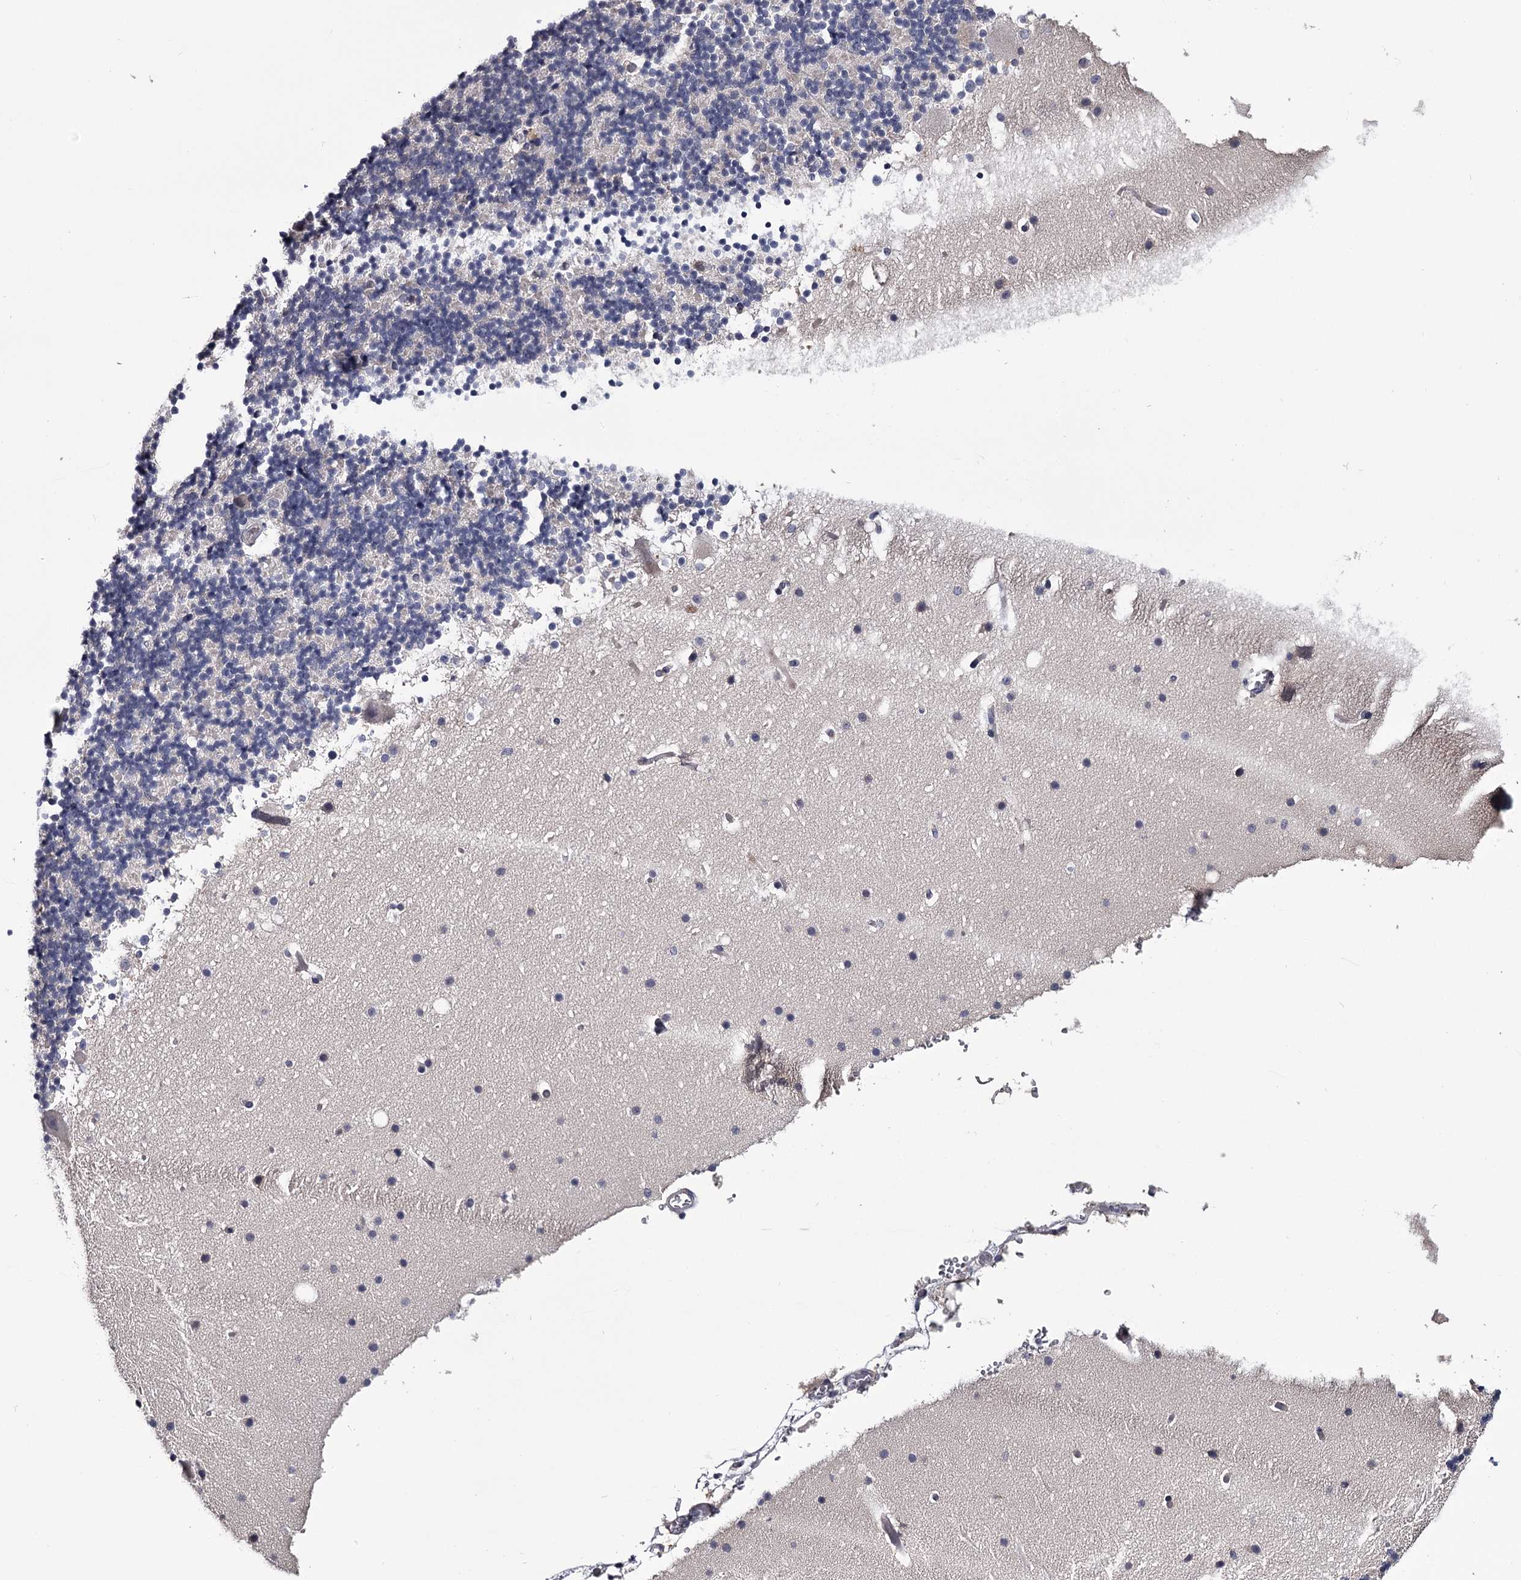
{"staining": {"intensity": "negative", "quantity": "none", "location": "none"}, "tissue": "cerebellum", "cell_type": "Cells in granular layer", "image_type": "normal", "snomed": [{"axis": "morphology", "description": "Normal tissue, NOS"}, {"axis": "topography", "description": "Cerebellum"}], "caption": "This is an immunohistochemistry (IHC) photomicrograph of benign cerebellum. There is no expression in cells in granular layer.", "gene": "GSTO1", "patient": {"sex": "male", "age": 57}}